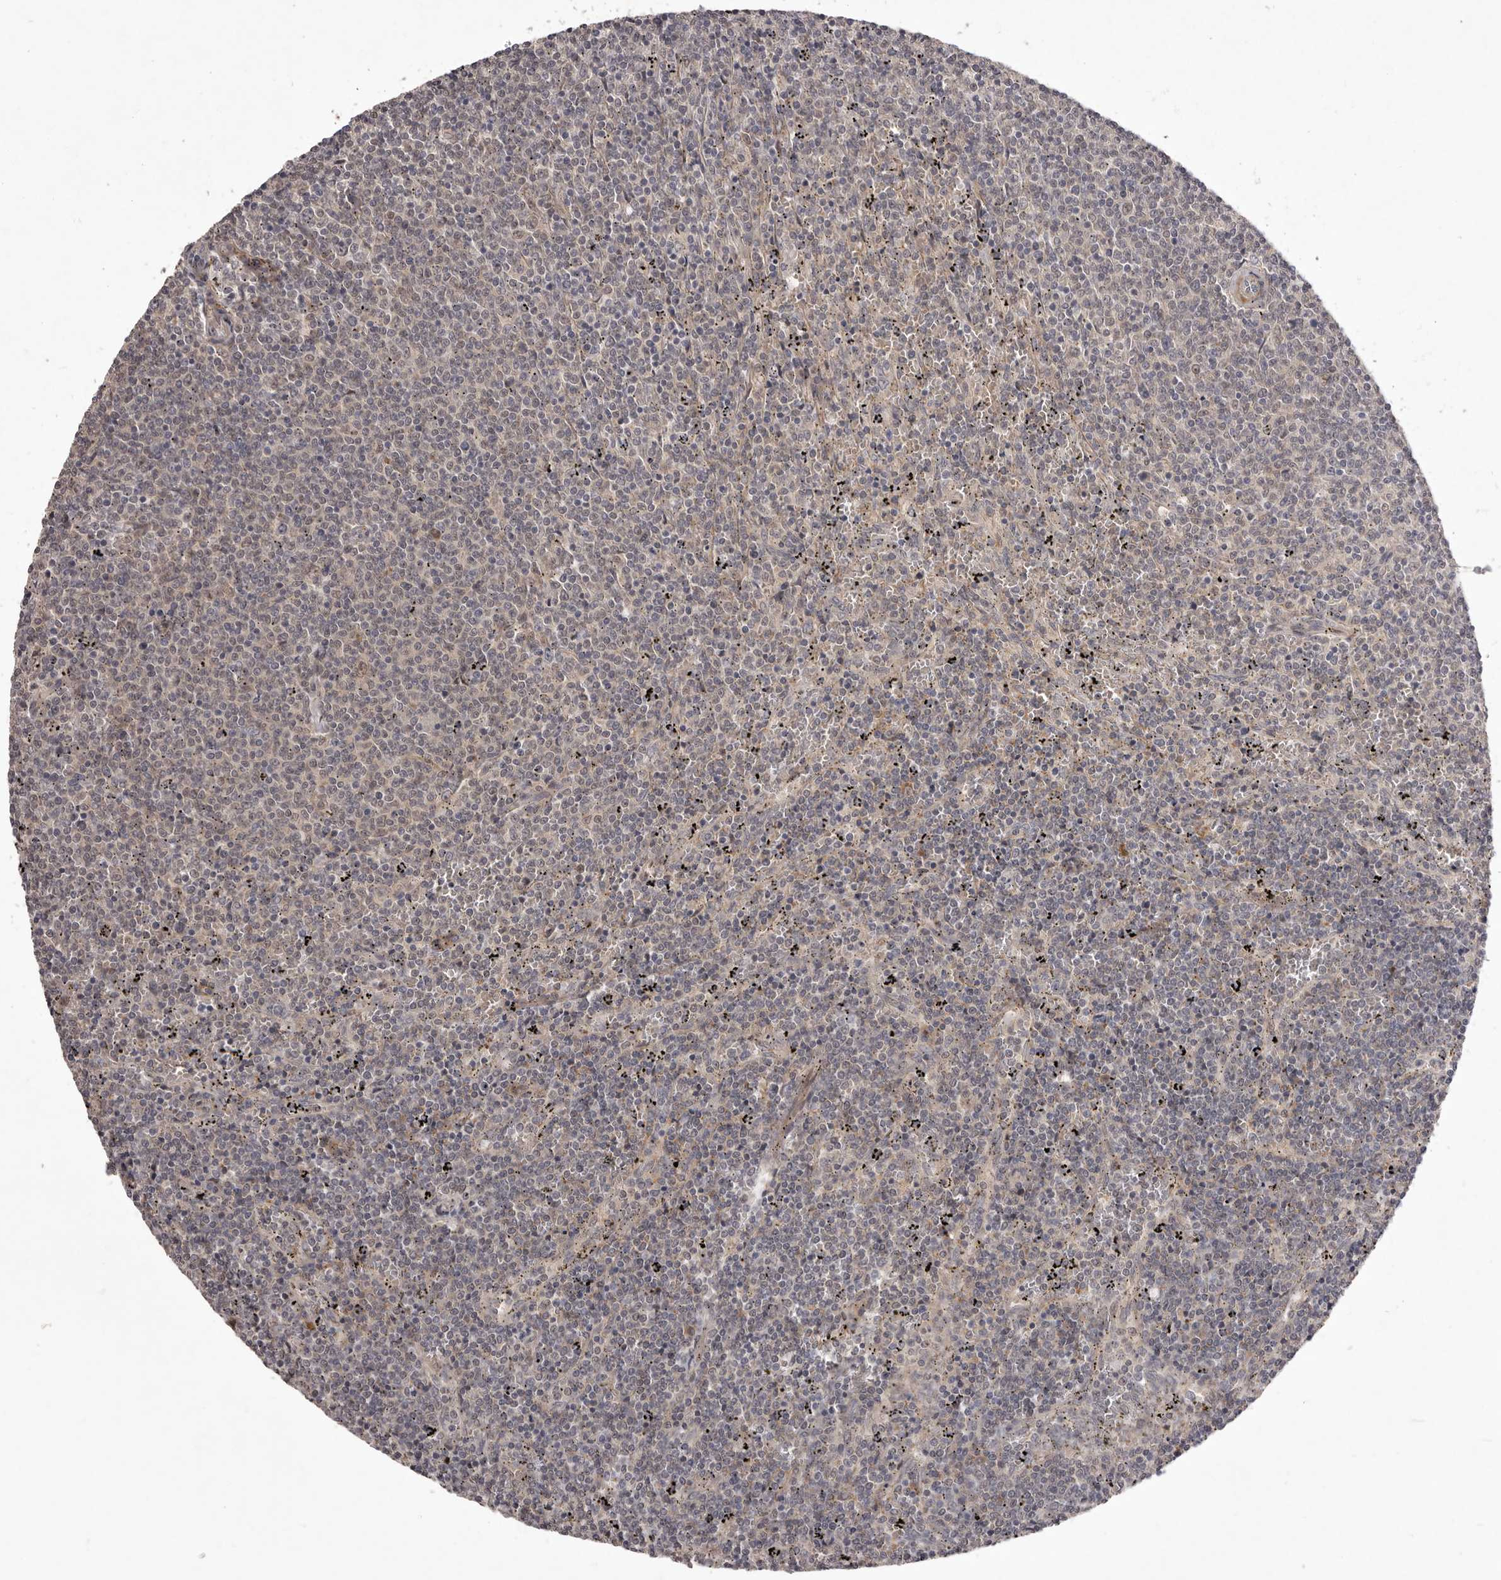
{"staining": {"intensity": "negative", "quantity": "none", "location": "none"}, "tissue": "lymphoma", "cell_type": "Tumor cells", "image_type": "cancer", "snomed": [{"axis": "morphology", "description": "Malignant lymphoma, non-Hodgkin's type, Low grade"}, {"axis": "topography", "description": "Spleen"}], "caption": "Tumor cells are negative for brown protein staining in lymphoma.", "gene": "HBS1L", "patient": {"sex": "female", "age": 50}}